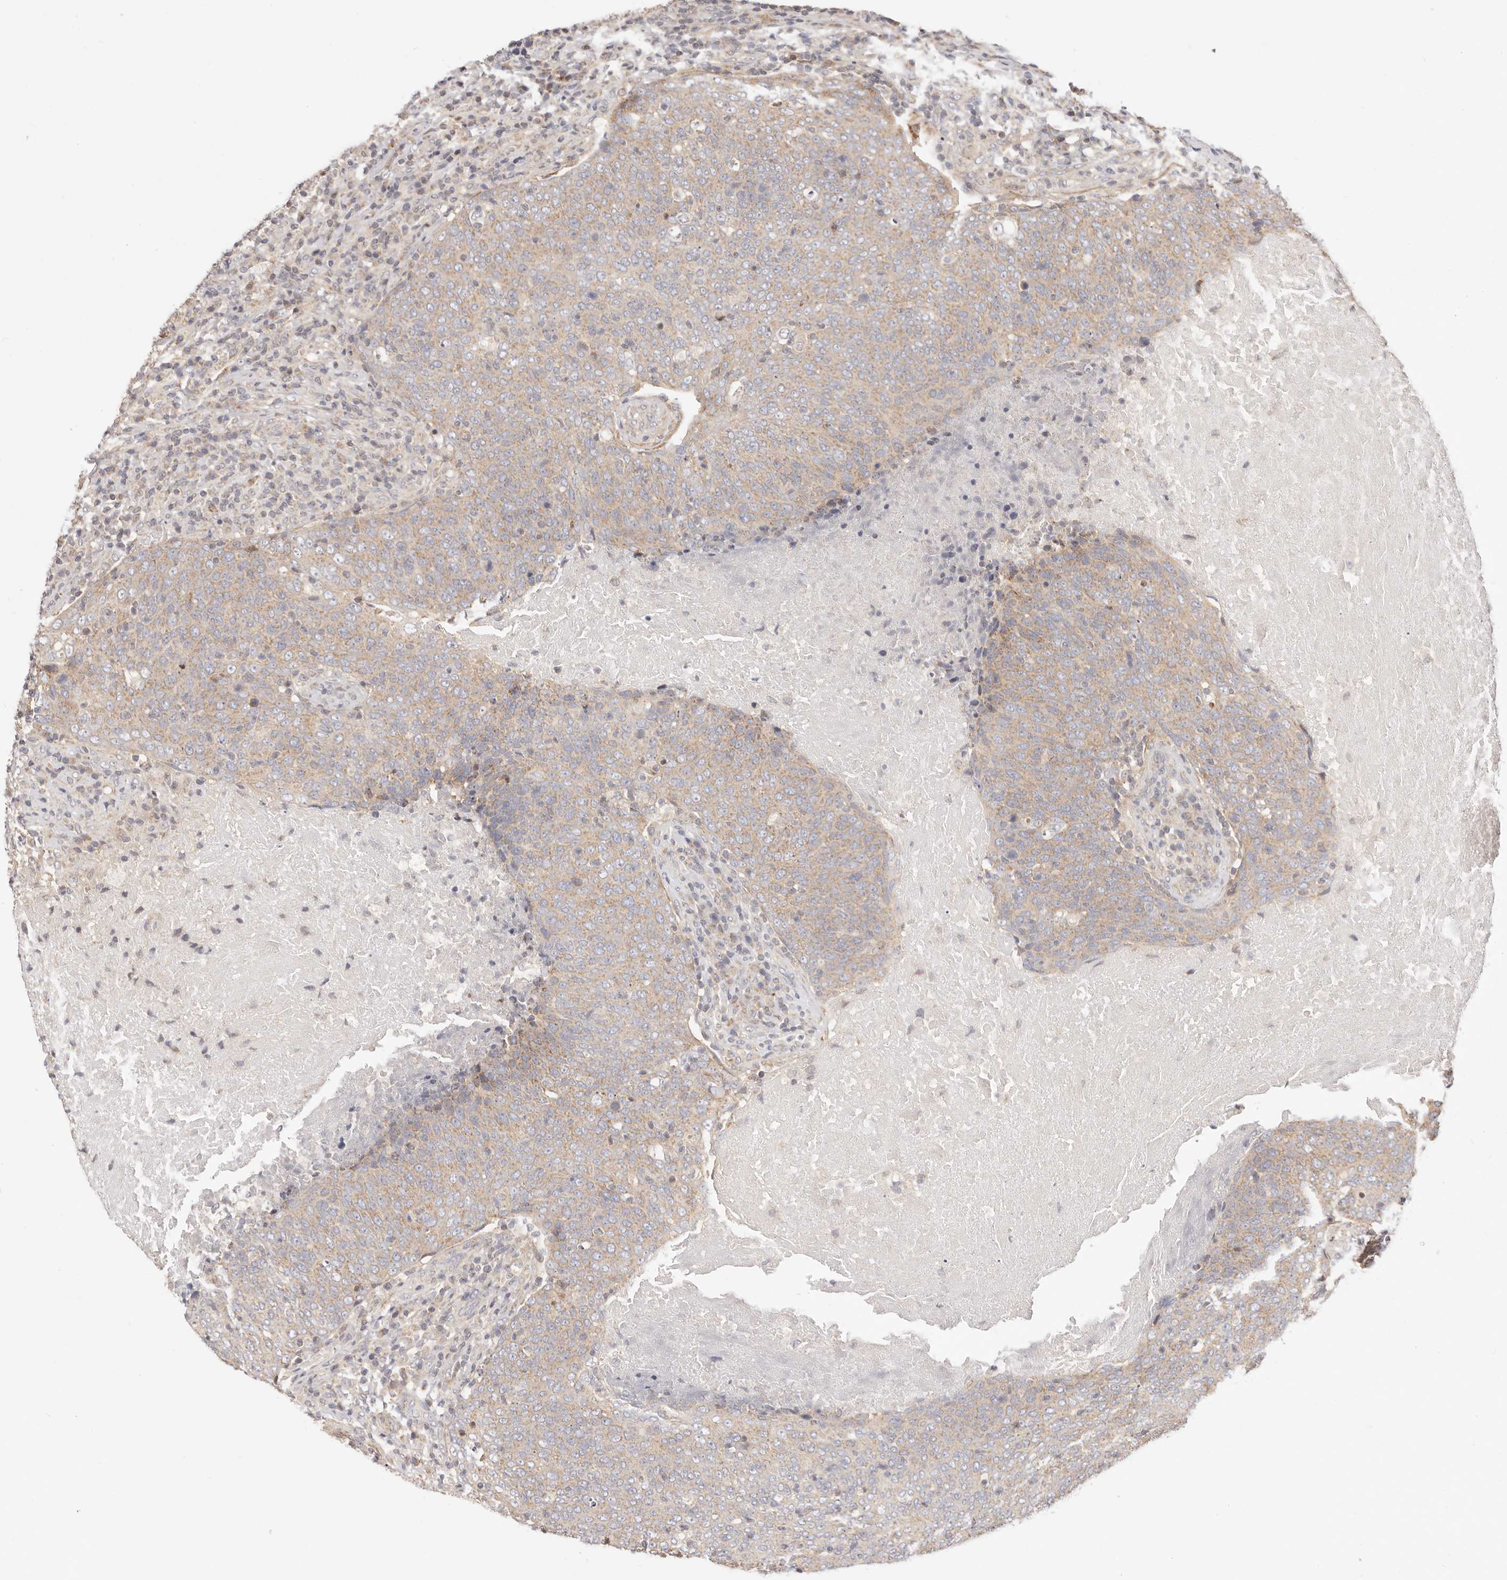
{"staining": {"intensity": "weak", "quantity": "25%-75%", "location": "cytoplasmic/membranous"}, "tissue": "head and neck cancer", "cell_type": "Tumor cells", "image_type": "cancer", "snomed": [{"axis": "morphology", "description": "Squamous cell carcinoma, NOS"}, {"axis": "morphology", "description": "Squamous cell carcinoma, metastatic, NOS"}, {"axis": "topography", "description": "Lymph node"}, {"axis": "topography", "description": "Head-Neck"}], "caption": "A low amount of weak cytoplasmic/membranous staining is present in approximately 25%-75% of tumor cells in squamous cell carcinoma (head and neck) tissue.", "gene": "KCMF1", "patient": {"sex": "male", "age": 62}}